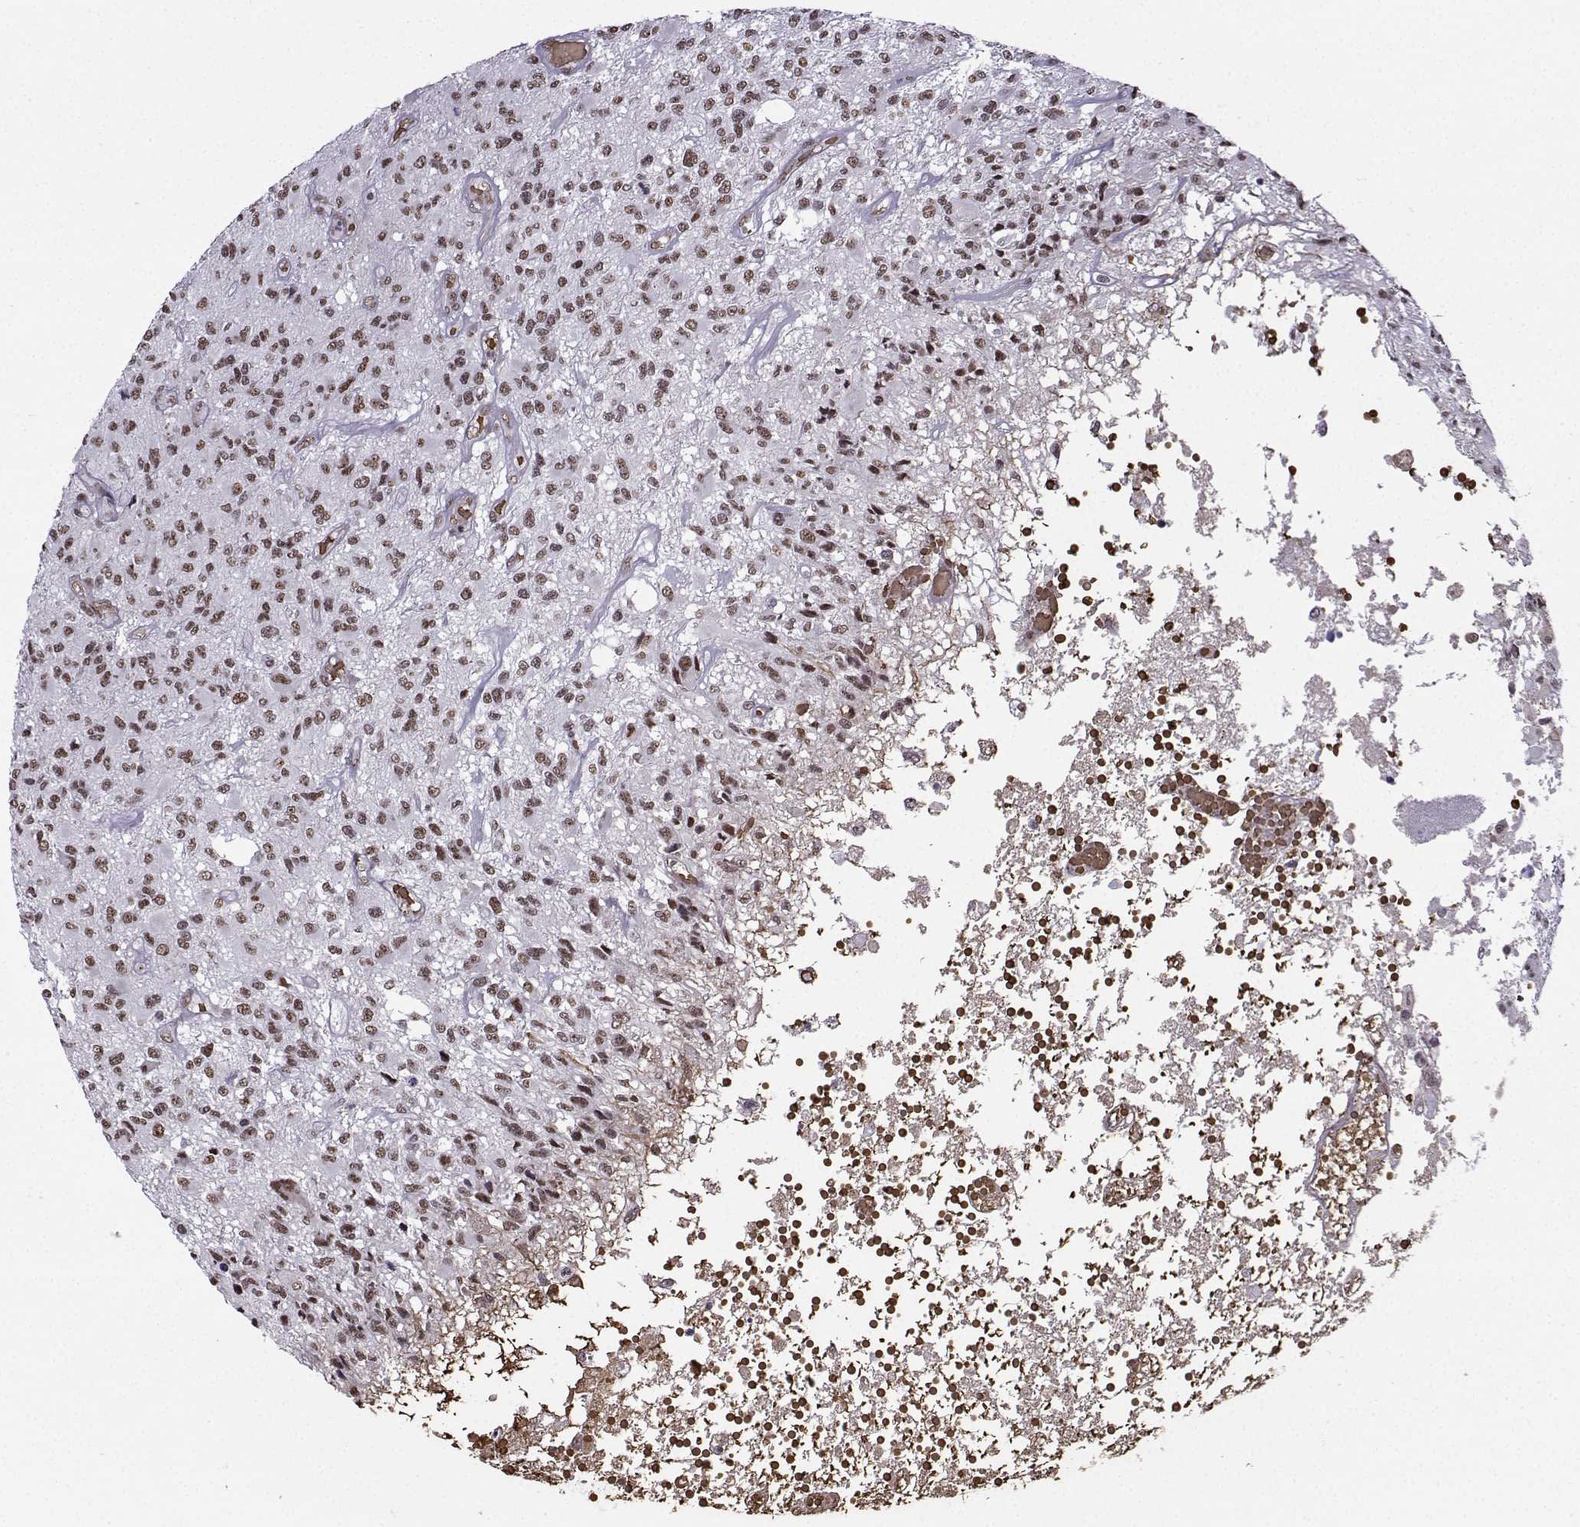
{"staining": {"intensity": "weak", "quantity": ">75%", "location": "nuclear"}, "tissue": "glioma", "cell_type": "Tumor cells", "image_type": "cancer", "snomed": [{"axis": "morphology", "description": "Glioma, malignant, High grade"}, {"axis": "topography", "description": "Brain"}], "caption": "Immunohistochemical staining of human glioma exhibits weak nuclear protein positivity in approximately >75% of tumor cells.", "gene": "CCNK", "patient": {"sex": "female", "age": 63}}